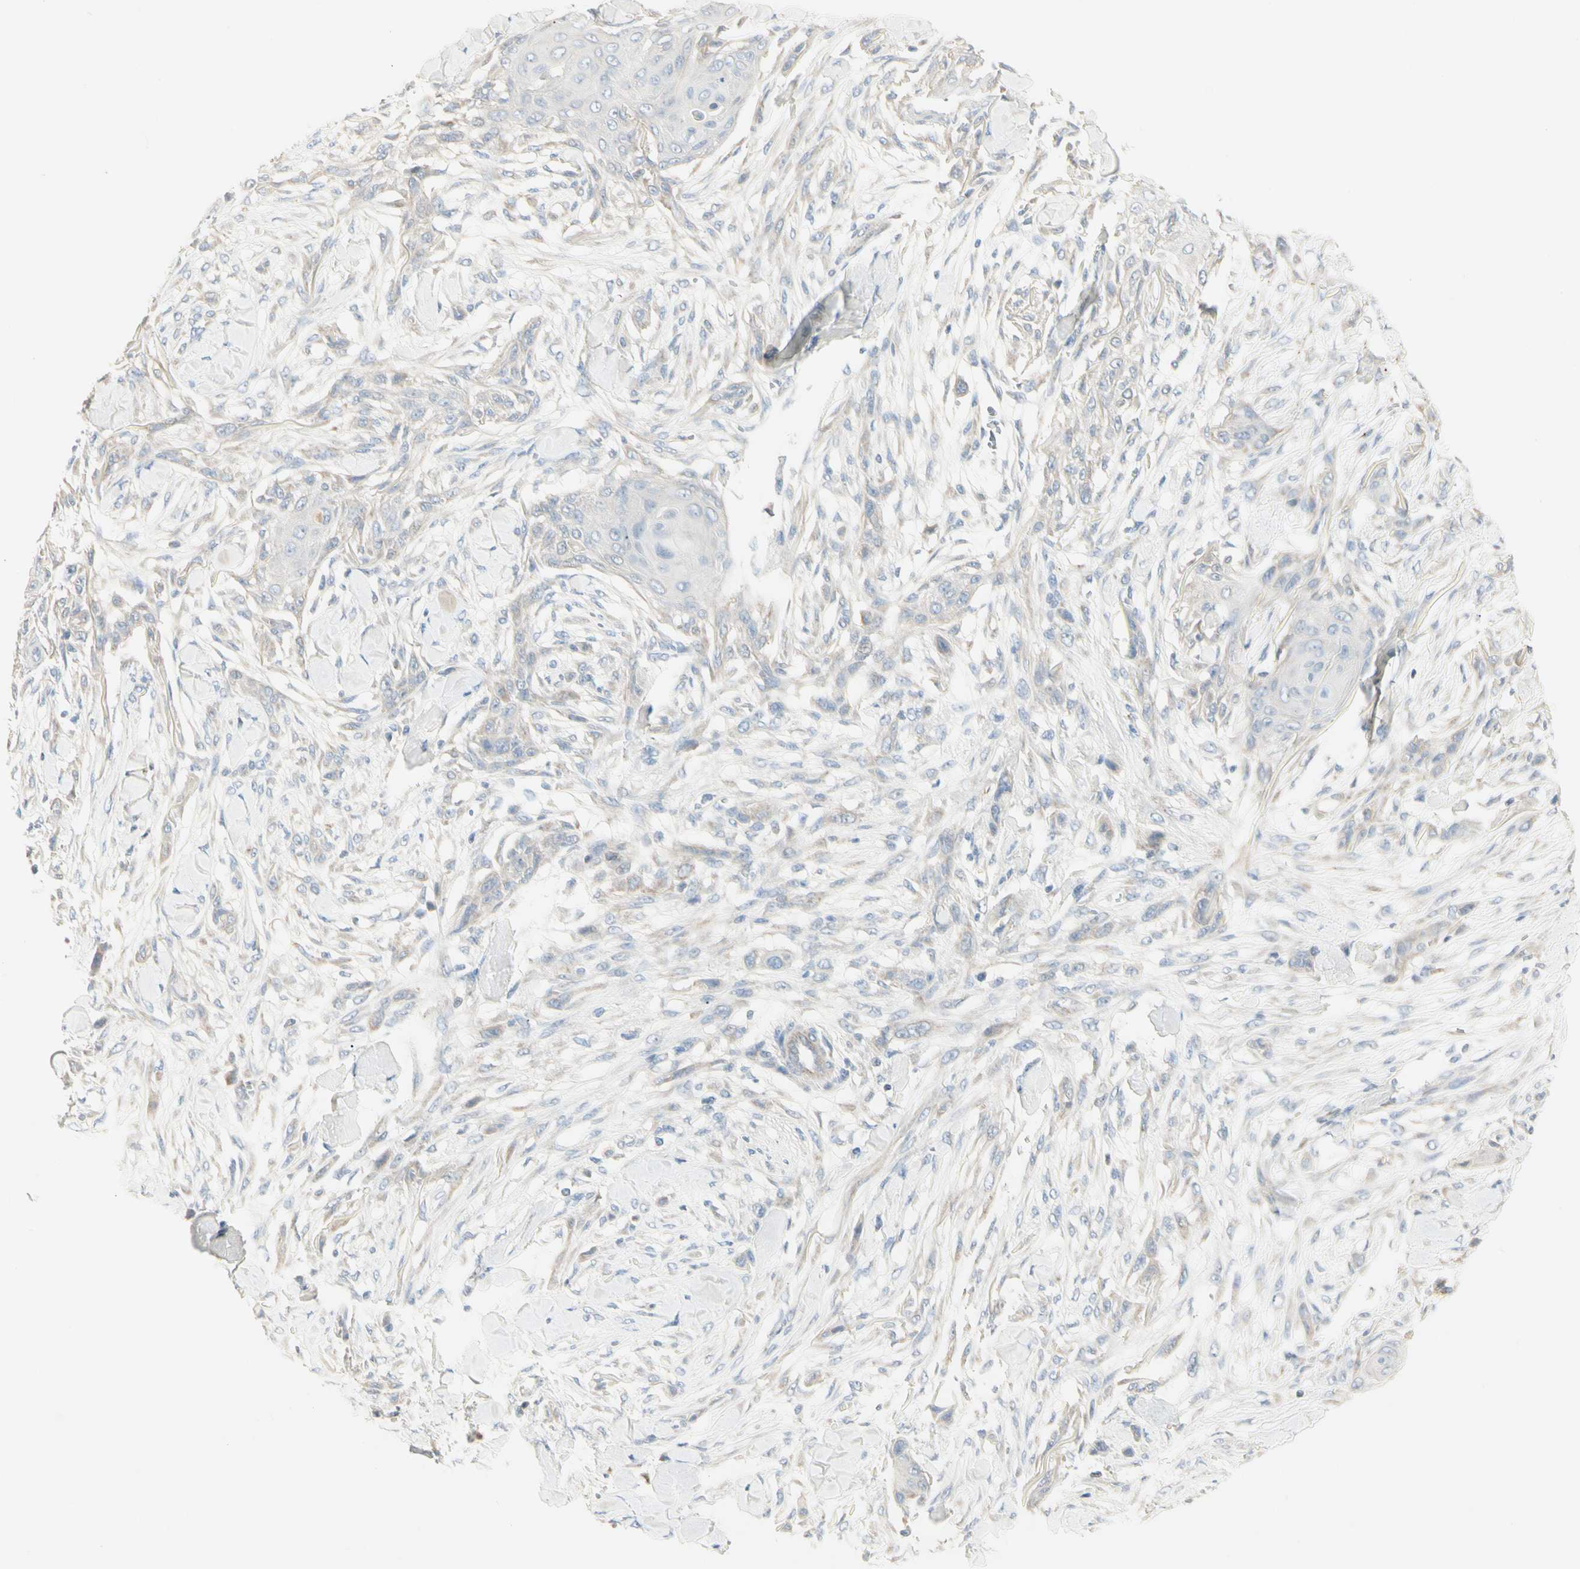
{"staining": {"intensity": "negative", "quantity": "none", "location": "none"}, "tissue": "skin cancer", "cell_type": "Tumor cells", "image_type": "cancer", "snomed": [{"axis": "morphology", "description": "Squamous cell carcinoma, NOS"}, {"axis": "topography", "description": "Skin"}], "caption": "This is a photomicrograph of IHC staining of skin cancer (squamous cell carcinoma), which shows no expression in tumor cells. The staining is performed using DAB brown chromogen with nuclei counter-stained in using hematoxylin.", "gene": "ALDH18A1", "patient": {"sex": "female", "age": 59}}